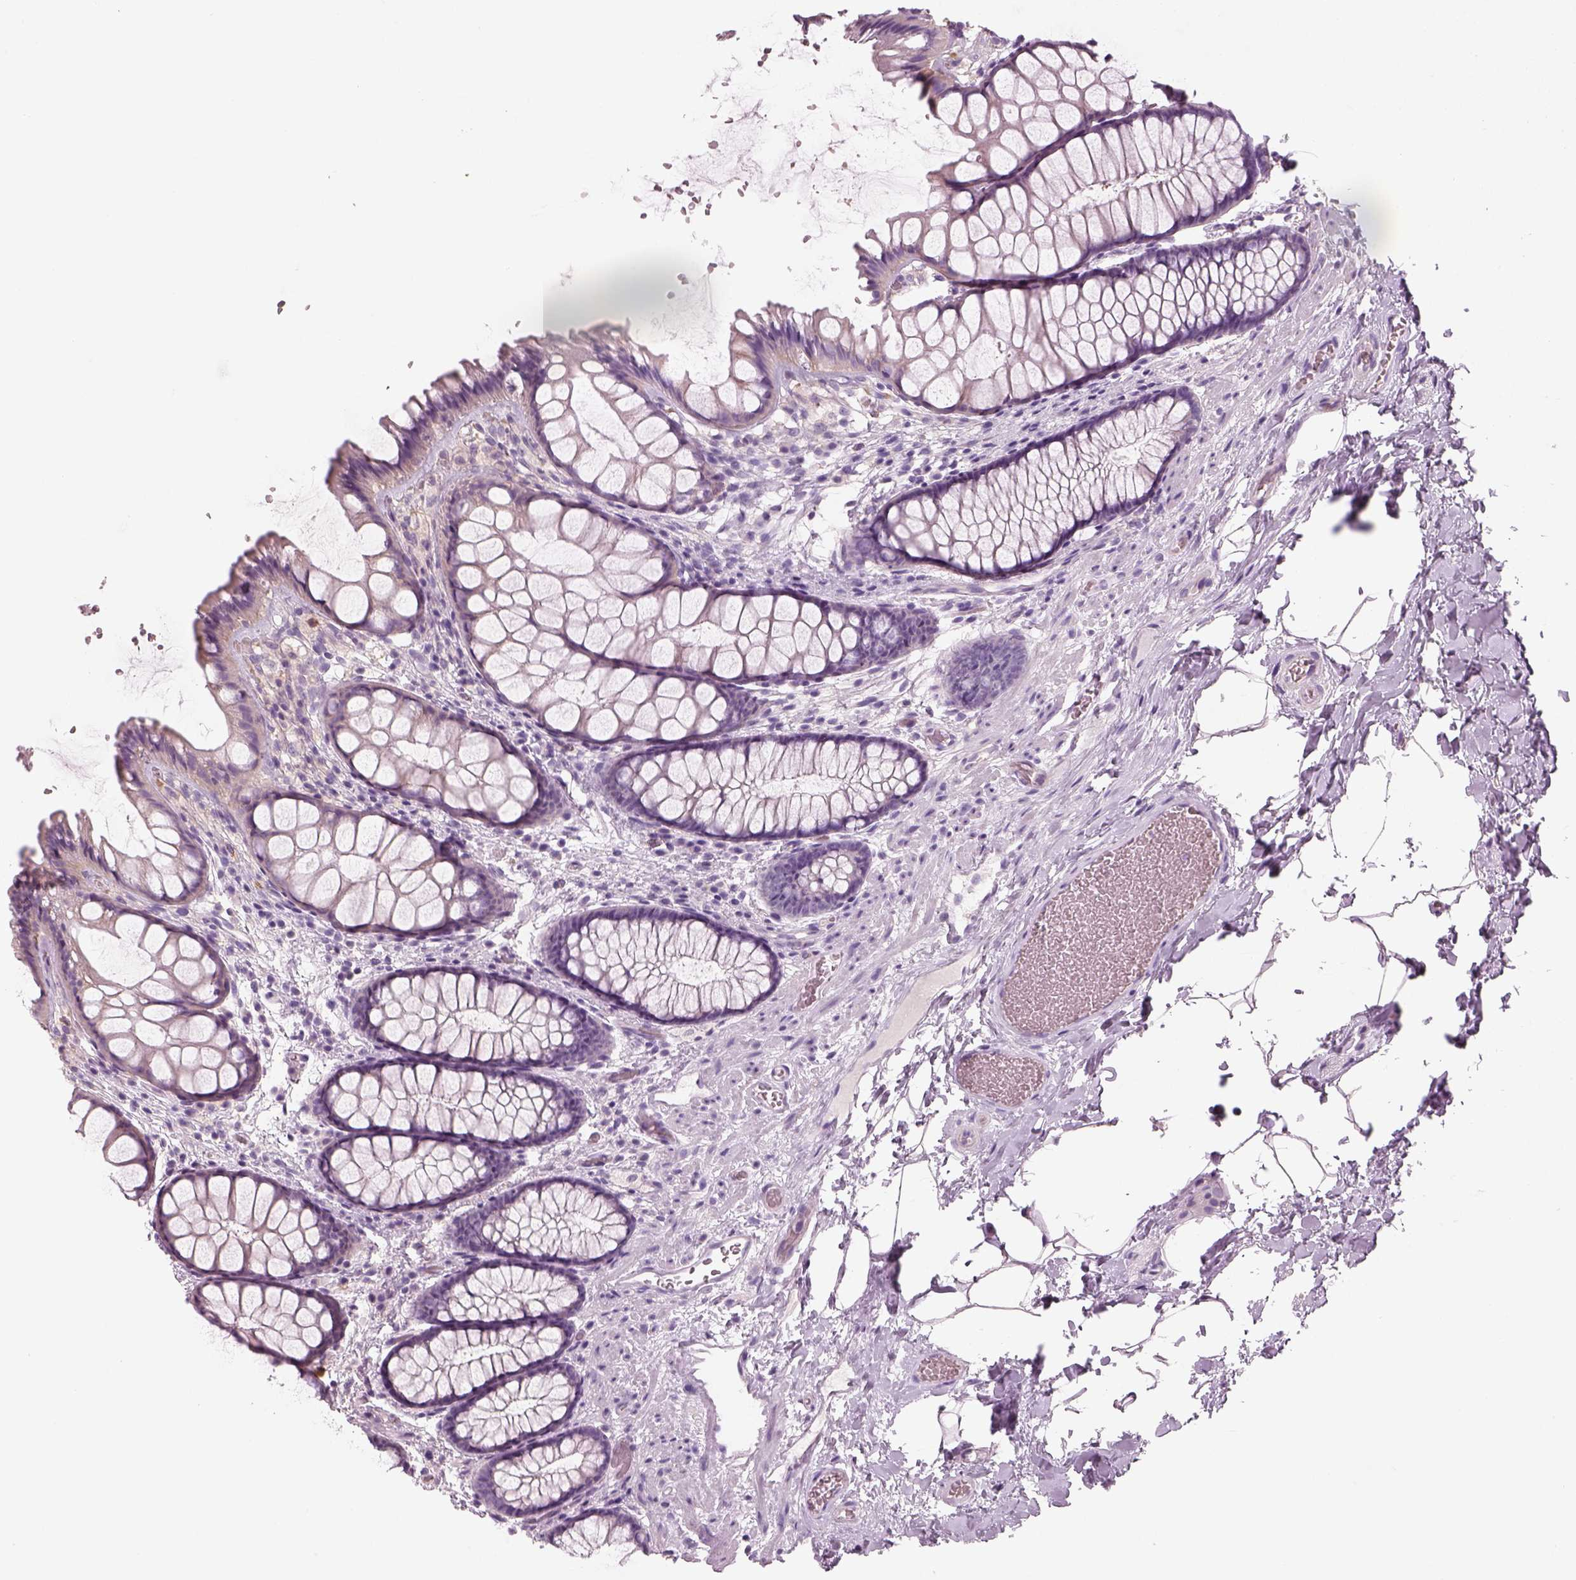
{"staining": {"intensity": "negative", "quantity": "none", "location": "none"}, "tissue": "rectum", "cell_type": "Glandular cells", "image_type": "normal", "snomed": [{"axis": "morphology", "description": "Normal tissue, NOS"}, {"axis": "topography", "description": "Rectum"}], "caption": "A high-resolution image shows immunohistochemistry (IHC) staining of benign rectum, which displays no significant staining in glandular cells.", "gene": "SLC1A7", "patient": {"sex": "female", "age": 62}}